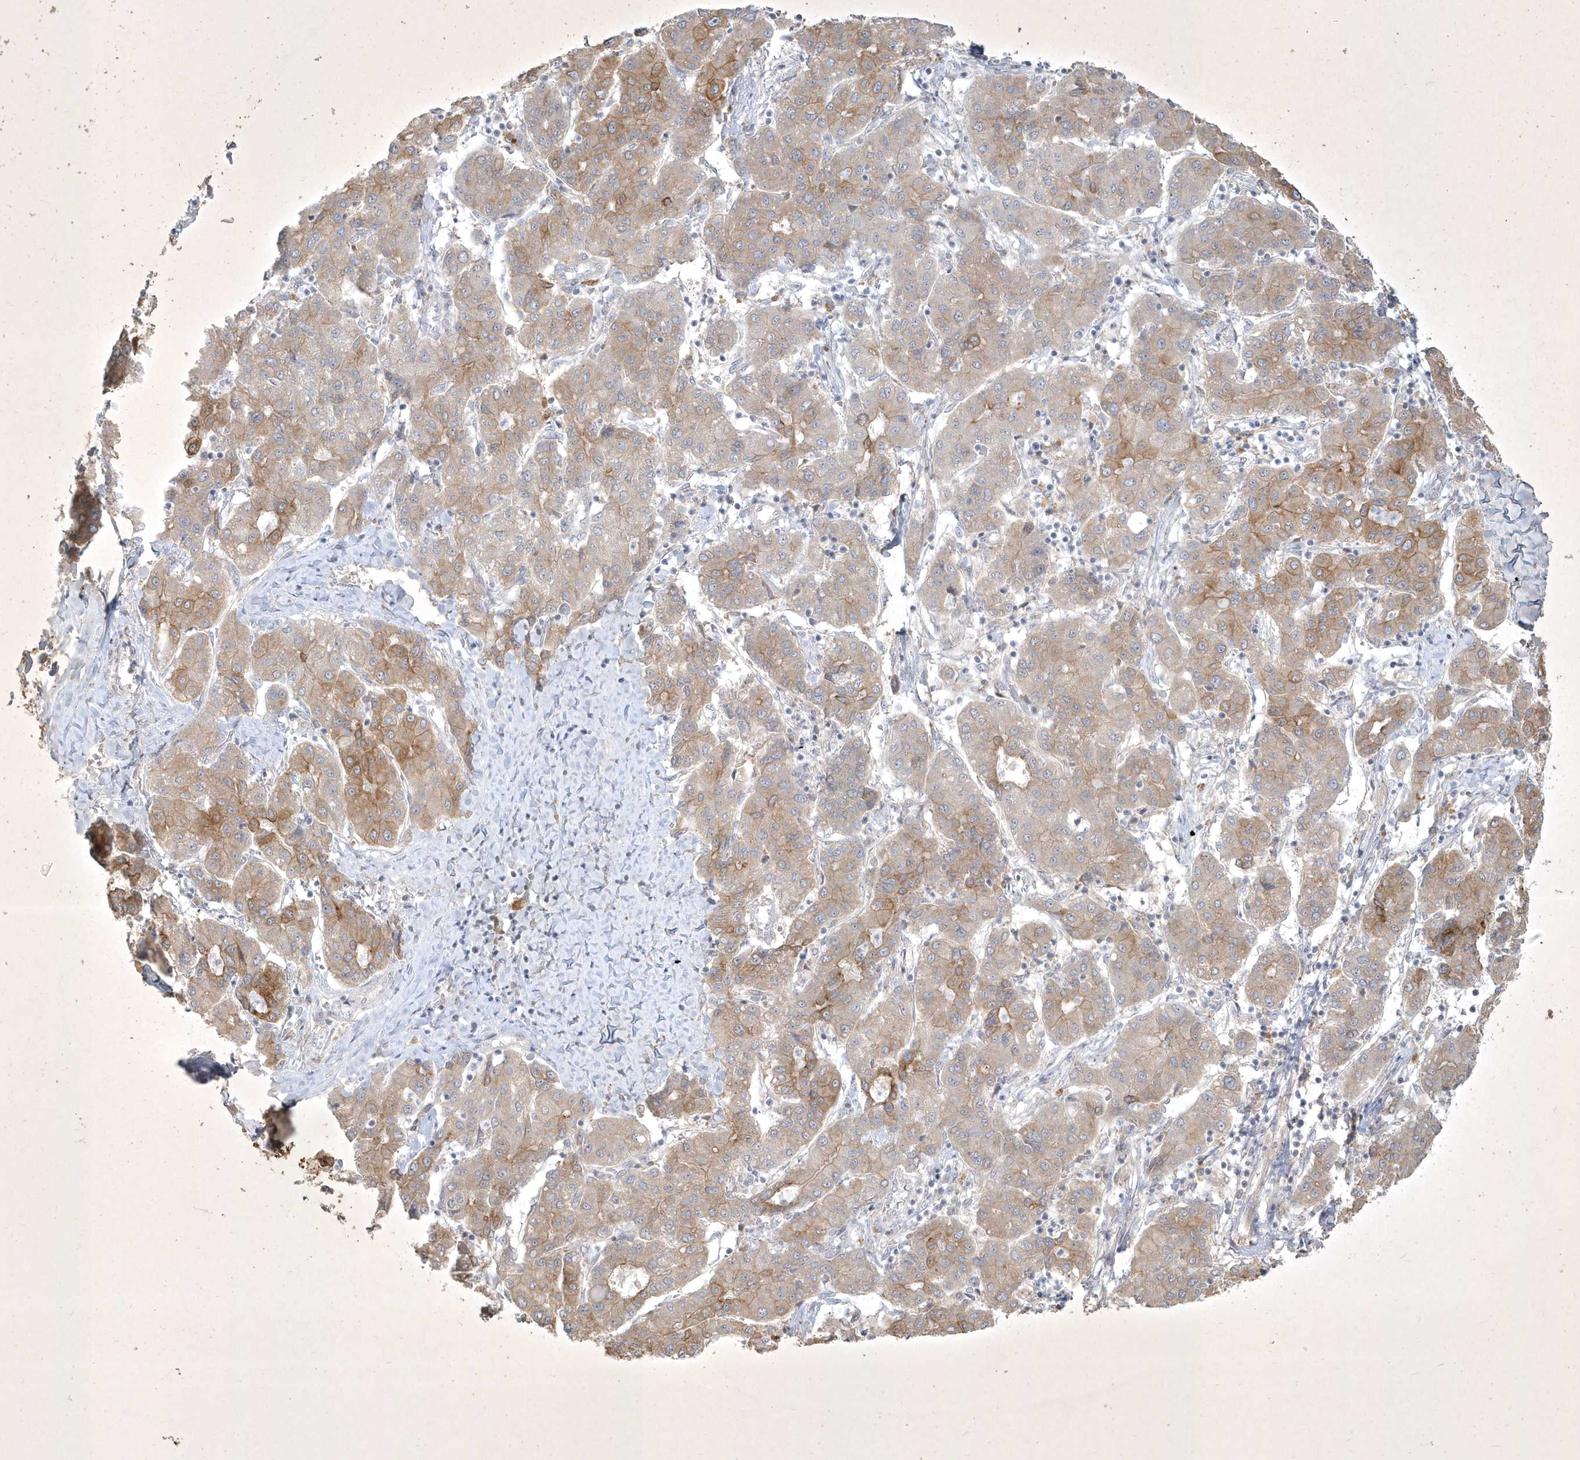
{"staining": {"intensity": "moderate", "quantity": "<25%", "location": "cytoplasmic/membranous"}, "tissue": "liver cancer", "cell_type": "Tumor cells", "image_type": "cancer", "snomed": [{"axis": "morphology", "description": "Carcinoma, Hepatocellular, NOS"}, {"axis": "topography", "description": "Liver"}], "caption": "The micrograph reveals immunohistochemical staining of liver cancer. There is moderate cytoplasmic/membranous staining is present in about <25% of tumor cells.", "gene": "BOD1", "patient": {"sex": "male", "age": 65}}